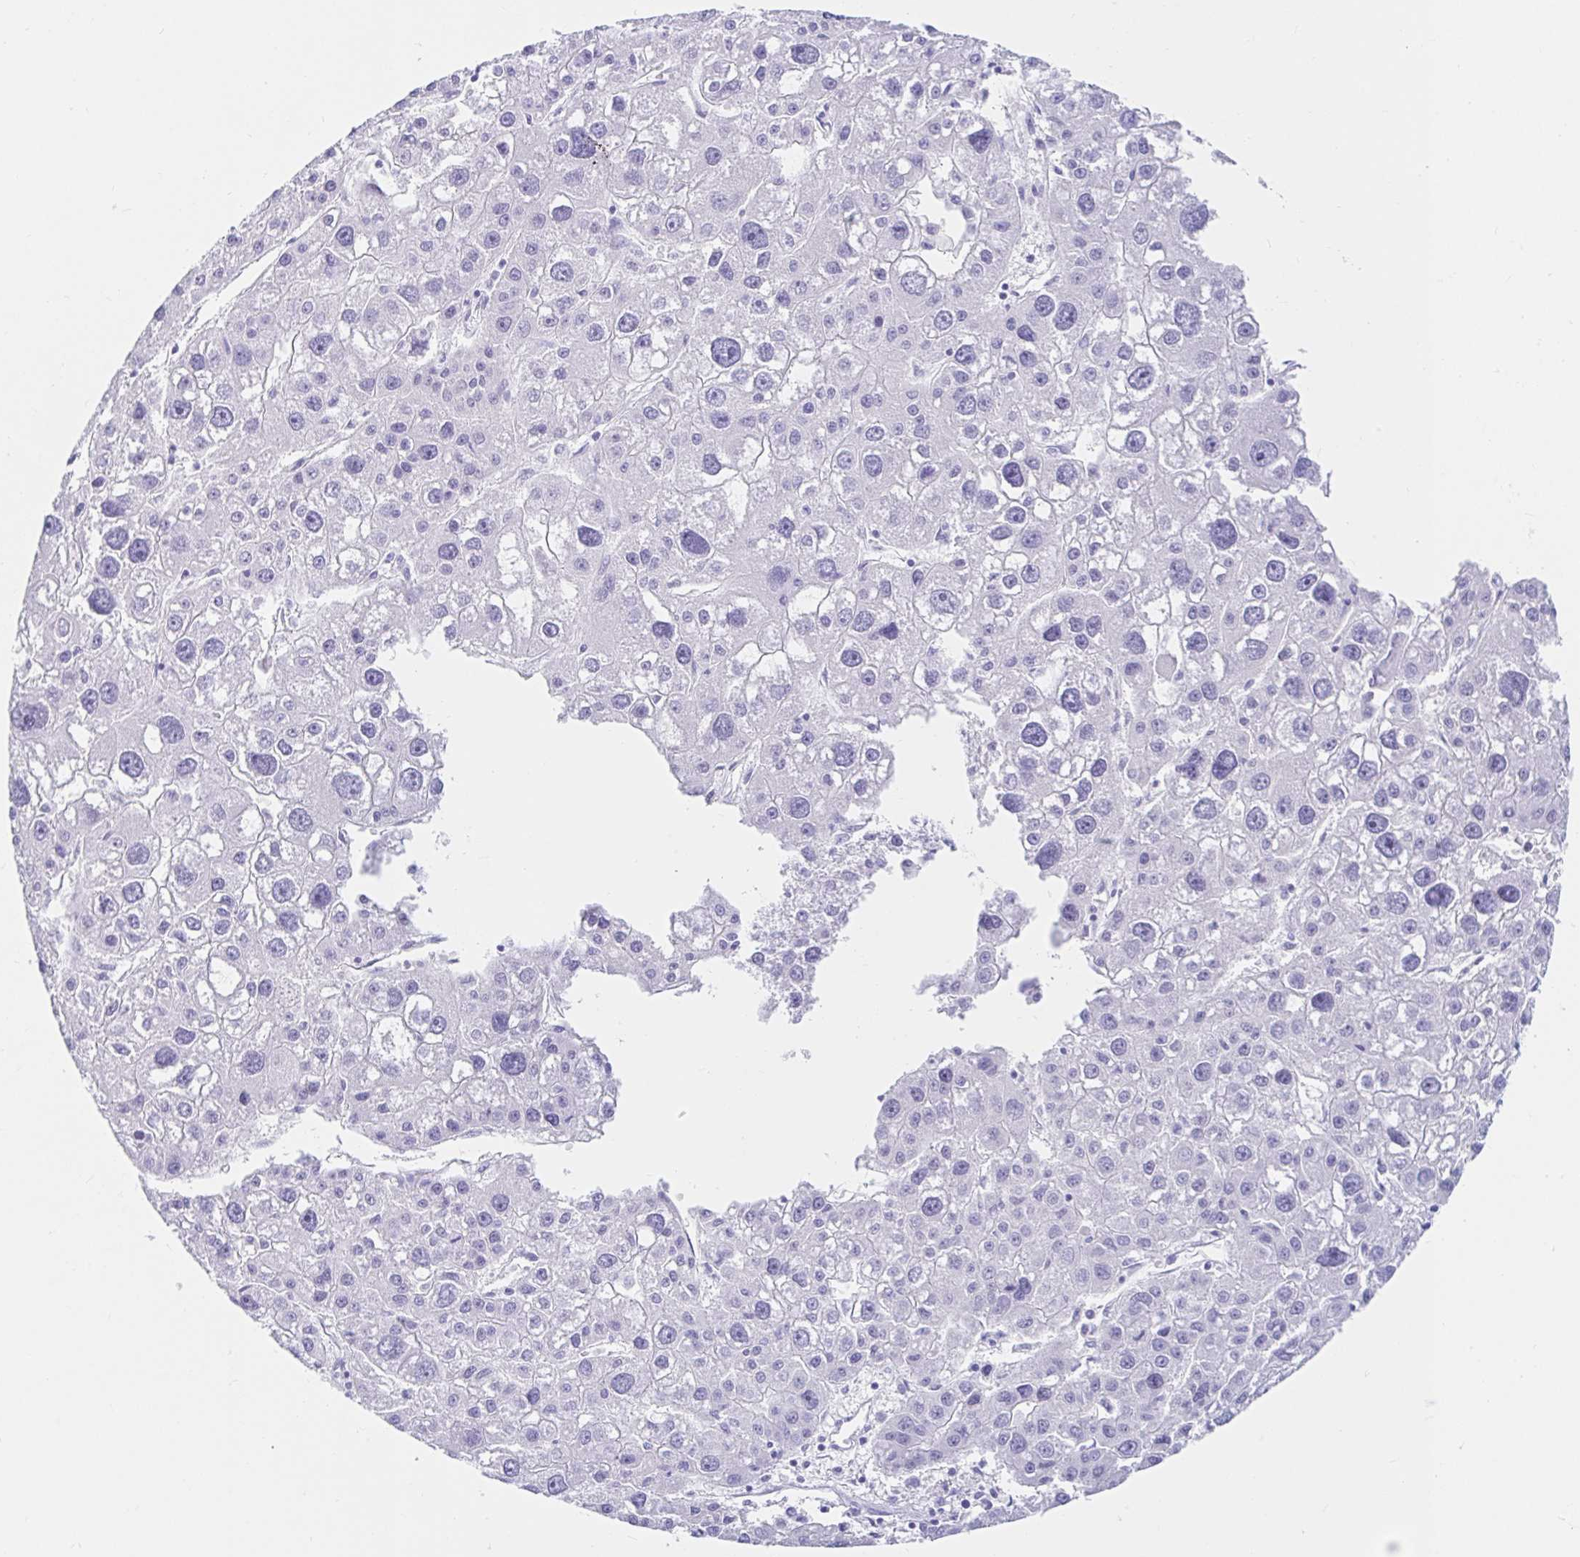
{"staining": {"intensity": "negative", "quantity": "none", "location": "none"}, "tissue": "liver cancer", "cell_type": "Tumor cells", "image_type": "cancer", "snomed": [{"axis": "morphology", "description": "Carcinoma, Hepatocellular, NOS"}, {"axis": "topography", "description": "Liver"}], "caption": "Immunohistochemistry (IHC) of liver cancer (hepatocellular carcinoma) shows no expression in tumor cells. Nuclei are stained in blue.", "gene": "OR6T1", "patient": {"sex": "male", "age": 73}}